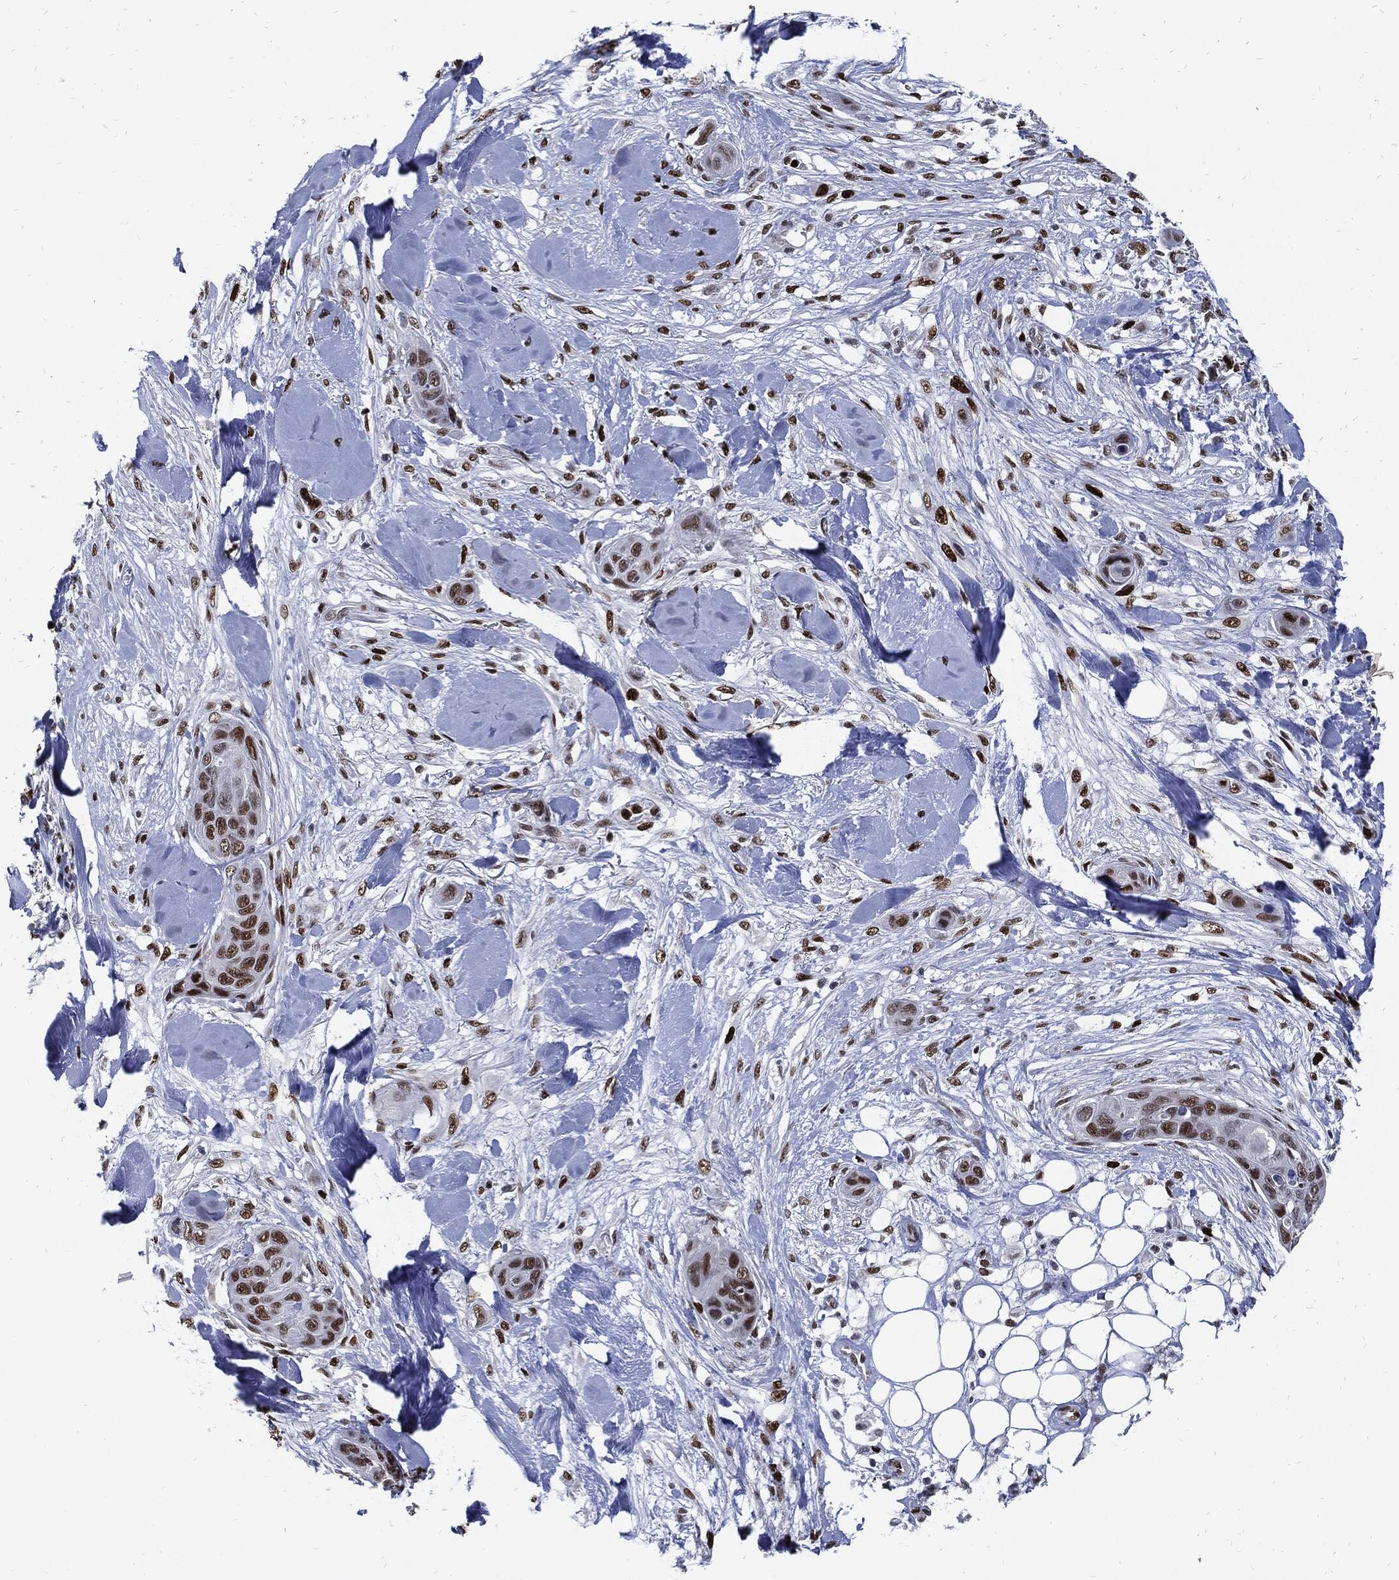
{"staining": {"intensity": "strong", "quantity": "<25%", "location": "nuclear"}, "tissue": "skin cancer", "cell_type": "Tumor cells", "image_type": "cancer", "snomed": [{"axis": "morphology", "description": "Squamous cell carcinoma, NOS"}, {"axis": "topography", "description": "Skin"}], "caption": "High-power microscopy captured an immunohistochemistry (IHC) image of skin cancer (squamous cell carcinoma), revealing strong nuclear expression in approximately <25% of tumor cells.", "gene": "NBN", "patient": {"sex": "male", "age": 78}}